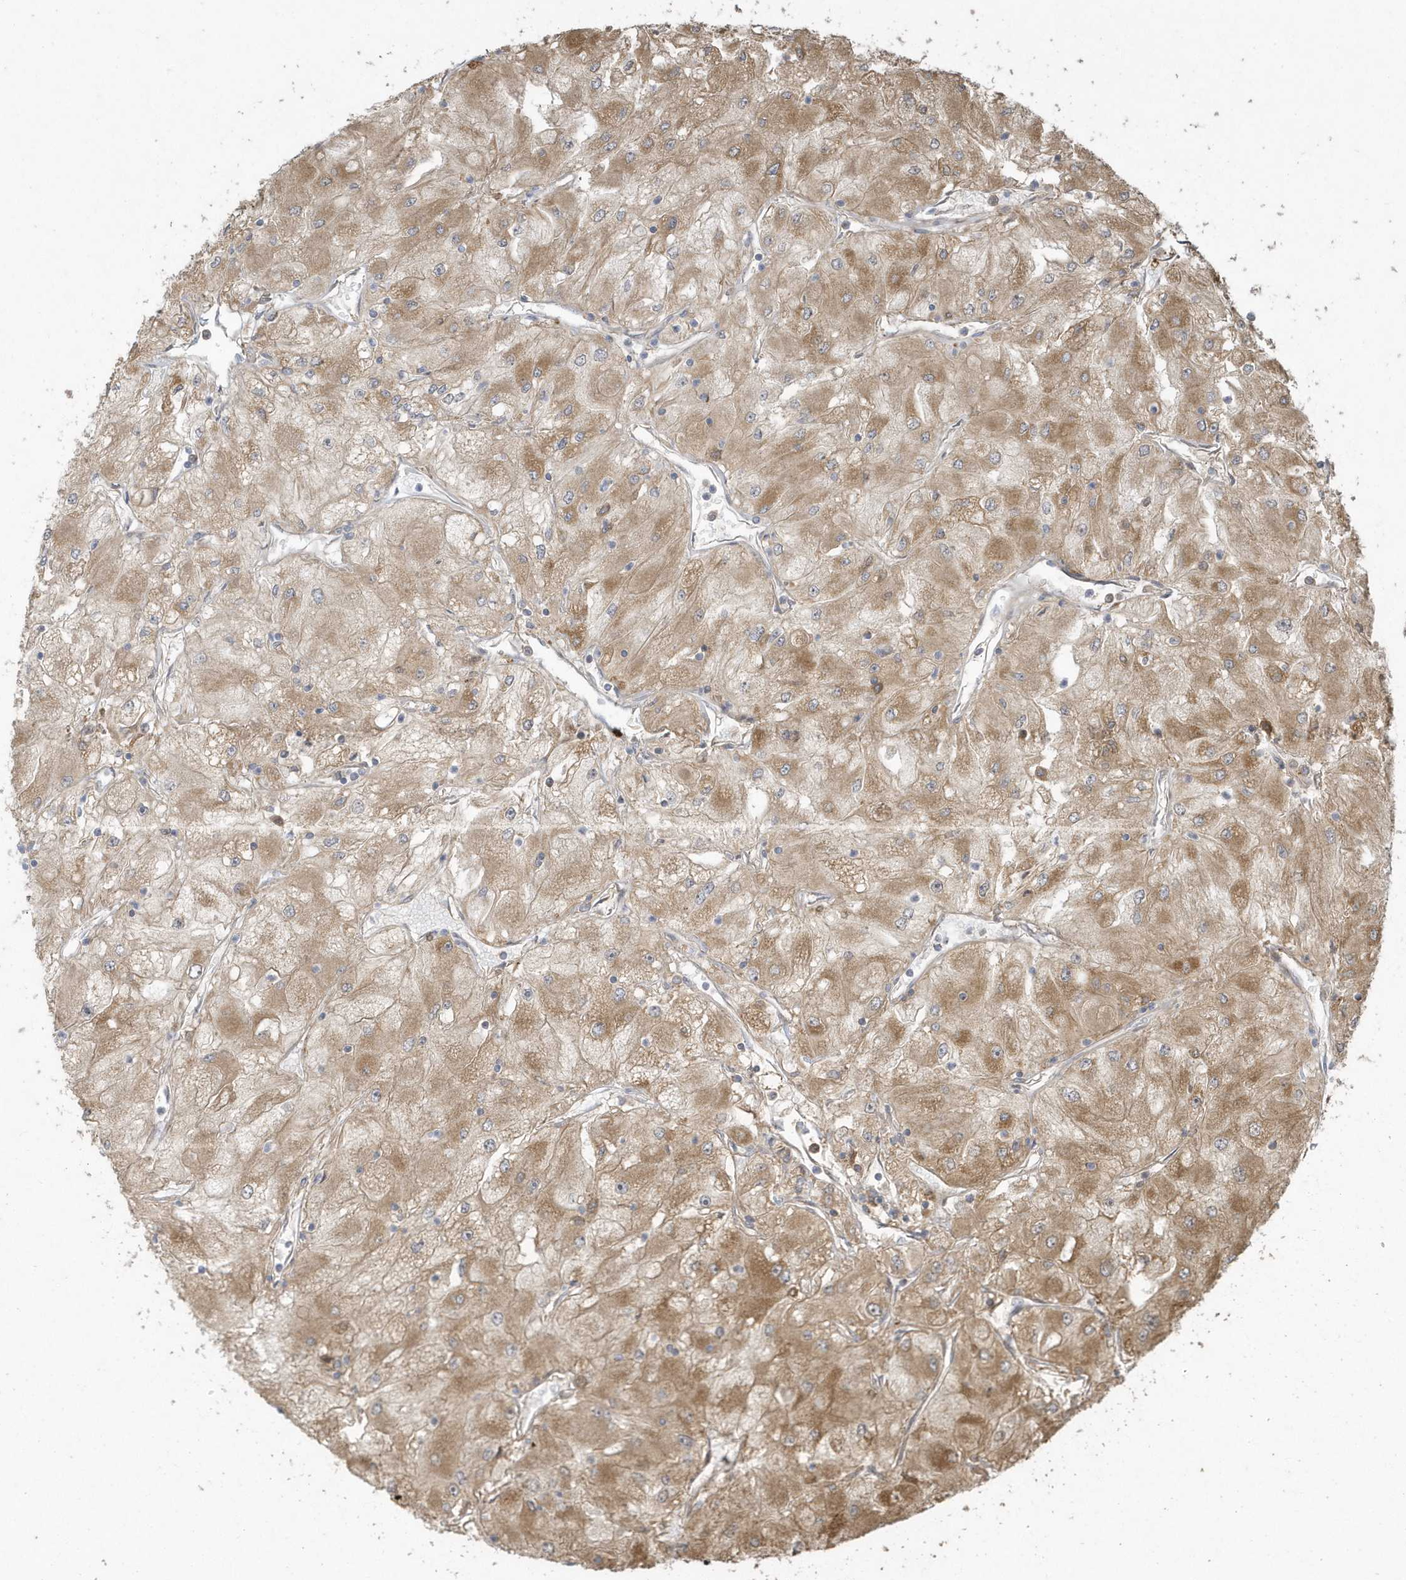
{"staining": {"intensity": "moderate", "quantity": ">75%", "location": "cytoplasmic/membranous"}, "tissue": "renal cancer", "cell_type": "Tumor cells", "image_type": "cancer", "snomed": [{"axis": "morphology", "description": "Adenocarcinoma, NOS"}, {"axis": "topography", "description": "Kidney"}], "caption": "Protein expression analysis of human renal cancer reveals moderate cytoplasmic/membranous expression in approximately >75% of tumor cells.", "gene": "HNMT", "patient": {"sex": "male", "age": 80}}